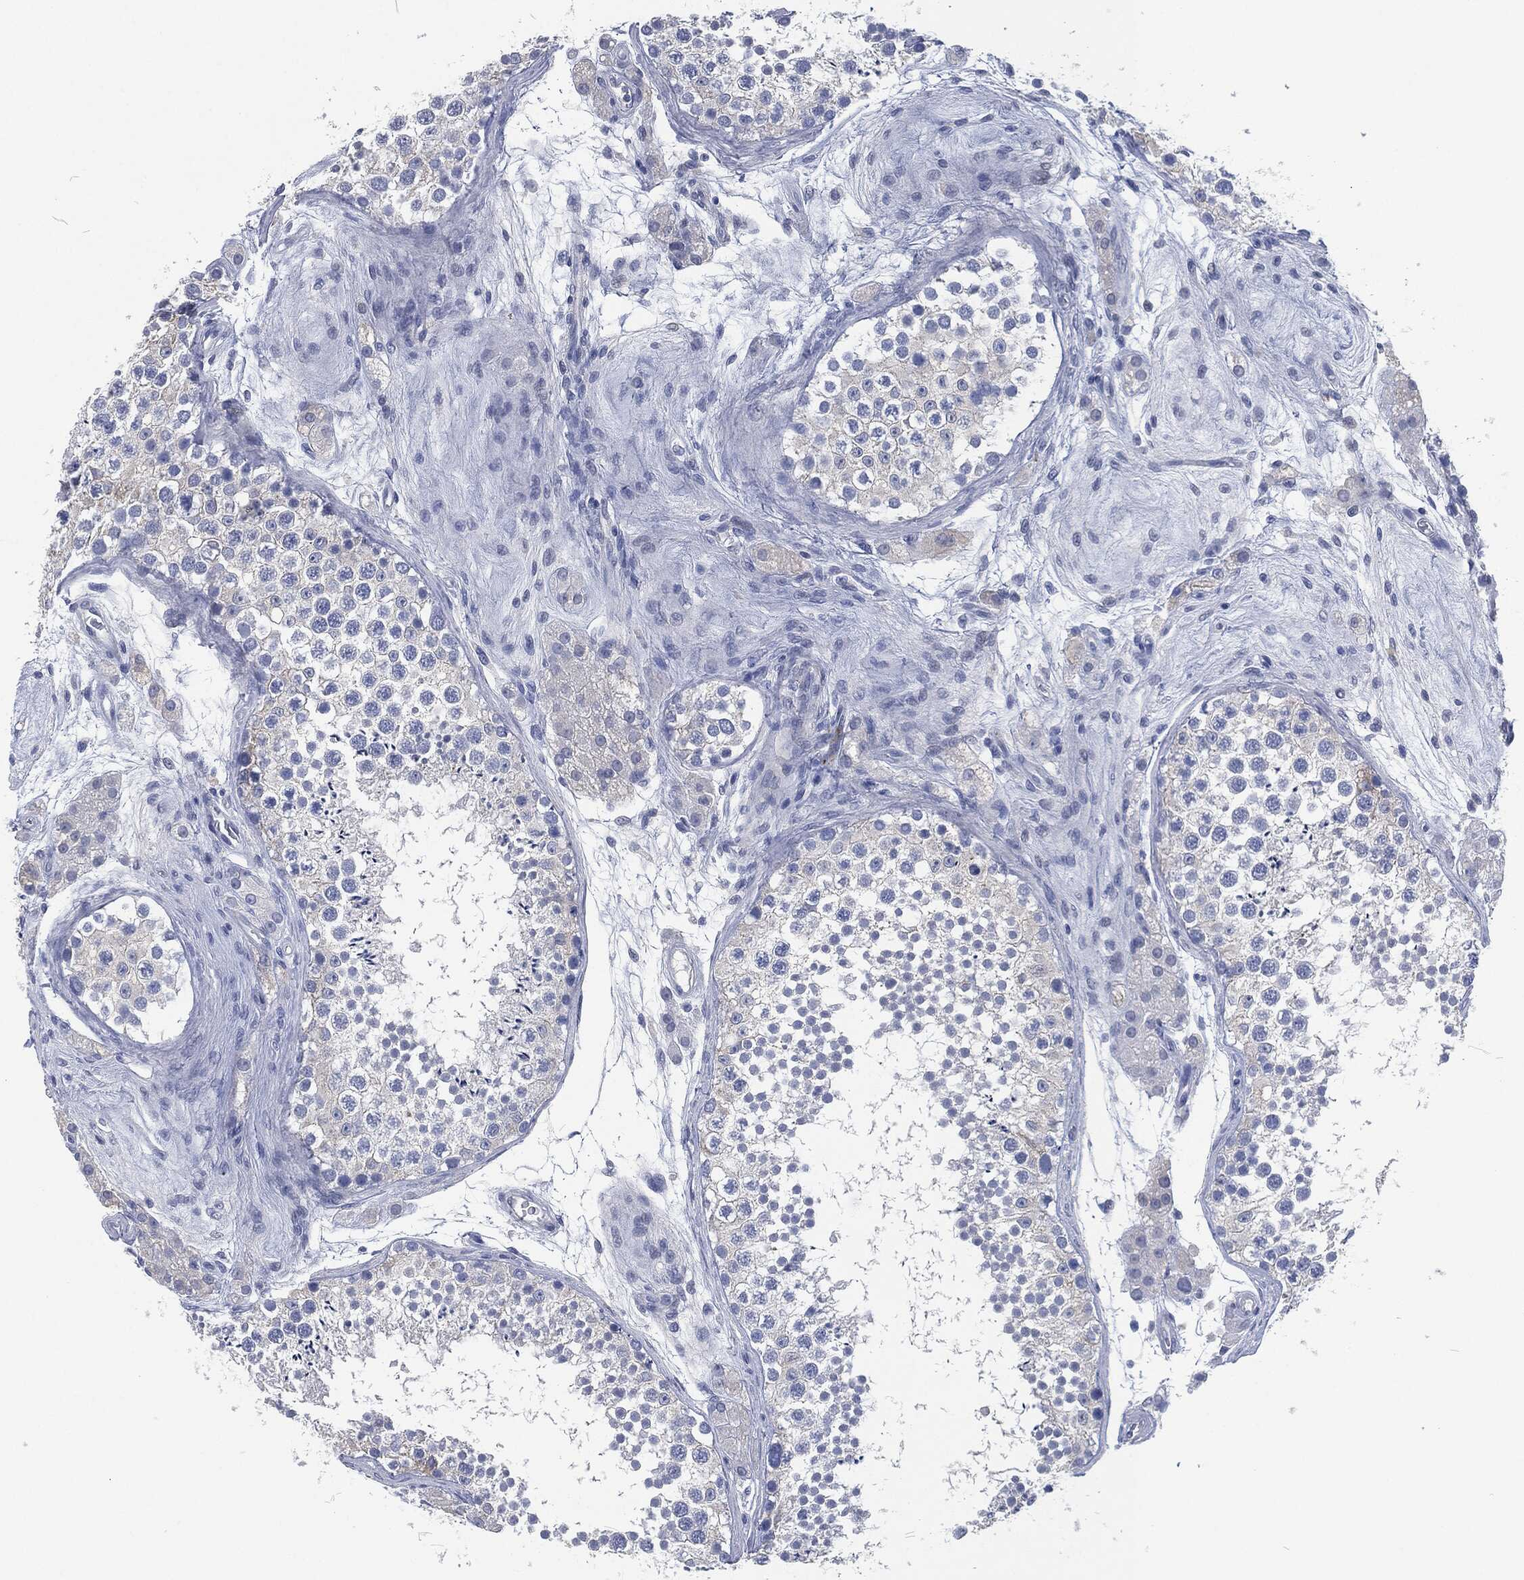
{"staining": {"intensity": "weak", "quantity": "<25%", "location": "cytoplasmic/membranous"}, "tissue": "testis", "cell_type": "Cells in seminiferous ducts", "image_type": "normal", "snomed": [{"axis": "morphology", "description": "Normal tissue, NOS"}, {"axis": "topography", "description": "Testis"}], "caption": "There is no significant staining in cells in seminiferous ducts of testis. (Stains: DAB IHC with hematoxylin counter stain, Microscopy: brightfield microscopy at high magnification).", "gene": "MPO", "patient": {"sex": "male", "age": 41}}